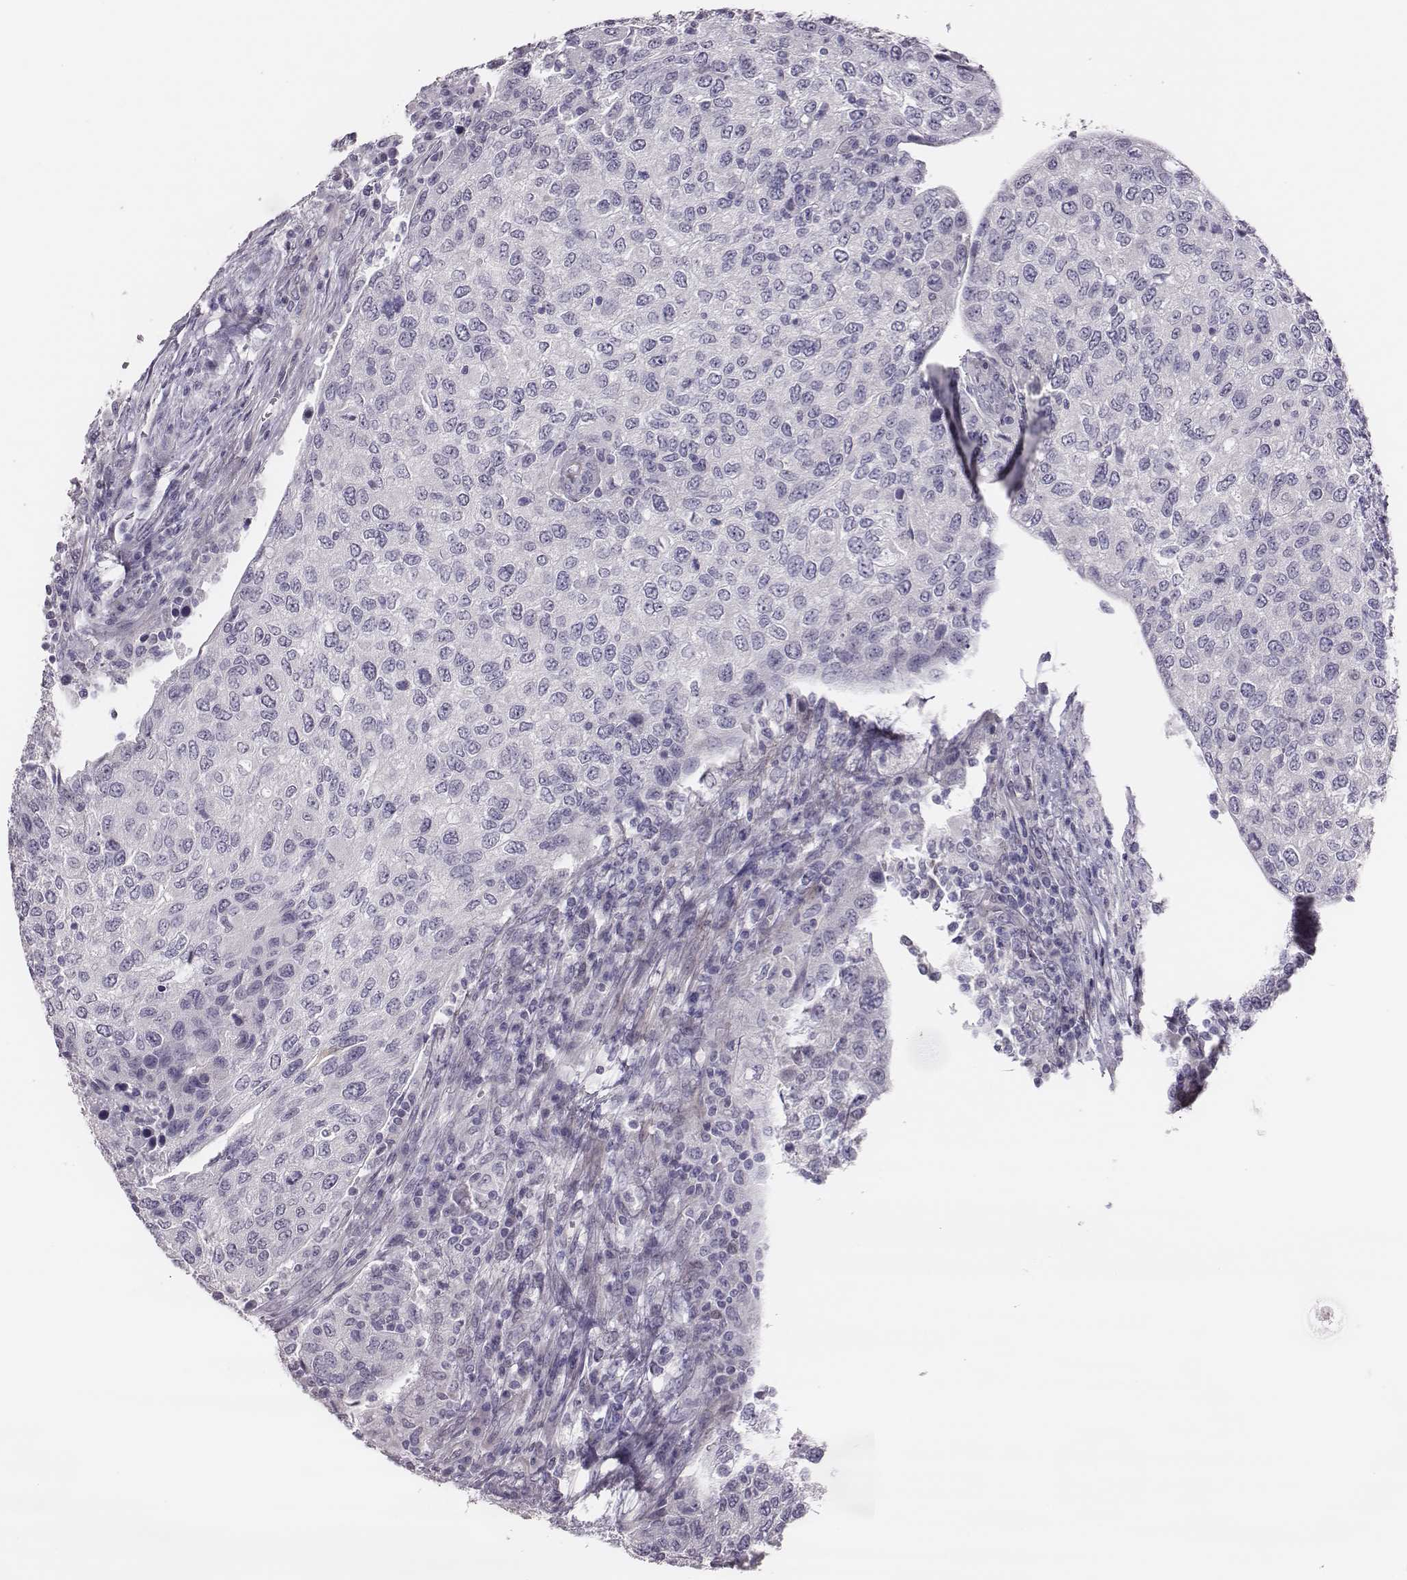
{"staining": {"intensity": "negative", "quantity": "none", "location": "none"}, "tissue": "urothelial cancer", "cell_type": "Tumor cells", "image_type": "cancer", "snomed": [{"axis": "morphology", "description": "Urothelial carcinoma, High grade"}, {"axis": "topography", "description": "Urinary bladder"}], "caption": "DAB immunohistochemical staining of urothelial cancer reveals no significant staining in tumor cells.", "gene": "SCML2", "patient": {"sex": "female", "age": 78}}